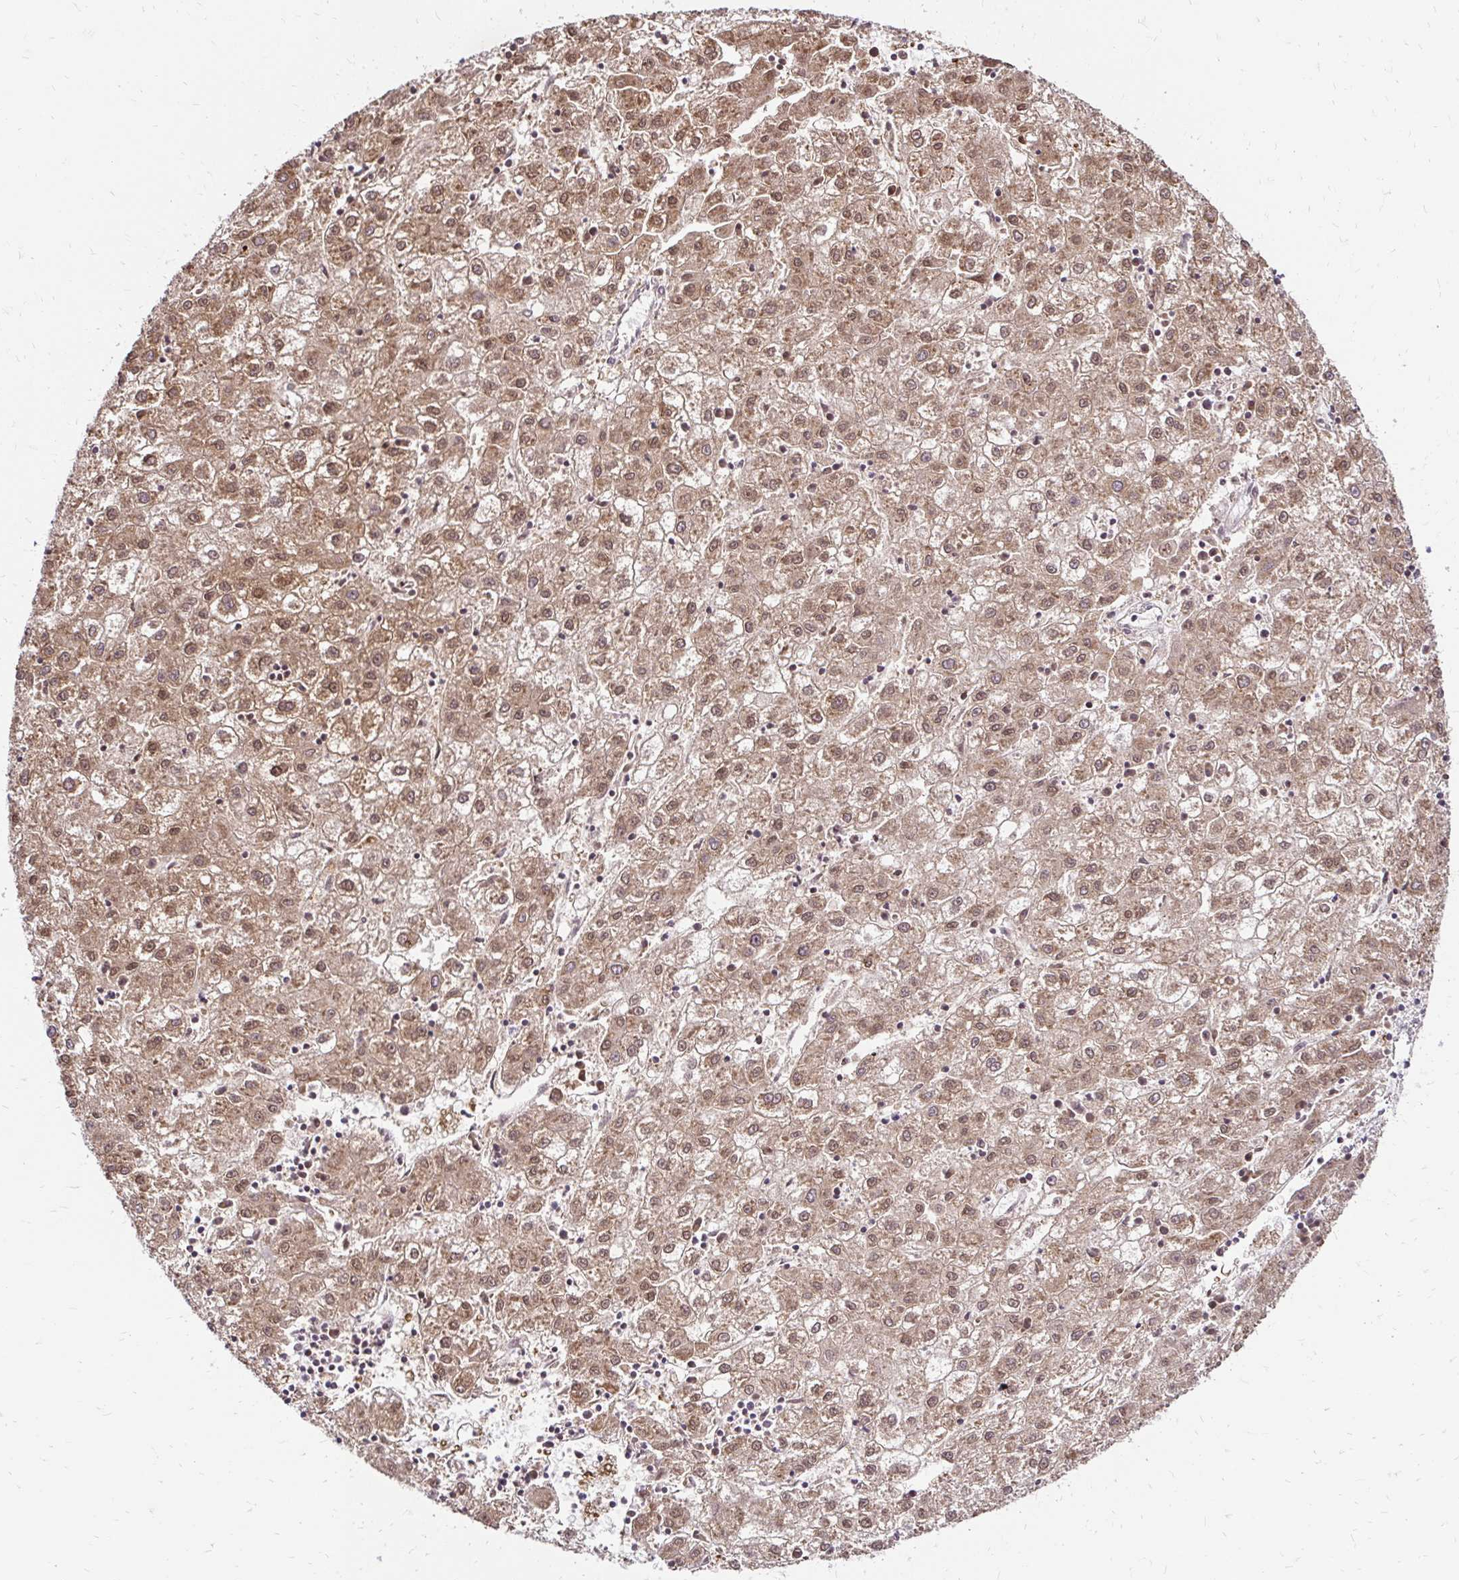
{"staining": {"intensity": "moderate", "quantity": ">75%", "location": "cytoplasmic/membranous,nuclear"}, "tissue": "liver cancer", "cell_type": "Tumor cells", "image_type": "cancer", "snomed": [{"axis": "morphology", "description": "Carcinoma, Hepatocellular, NOS"}, {"axis": "topography", "description": "Liver"}], "caption": "Immunohistochemical staining of human liver cancer demonstrates medium levels of moderate cytoplasmic/membranous and nuclear expression in approximately >75% of tumor cells.", "gene": "GLYR1", "patient": {"sex": "male", "age": 72}}